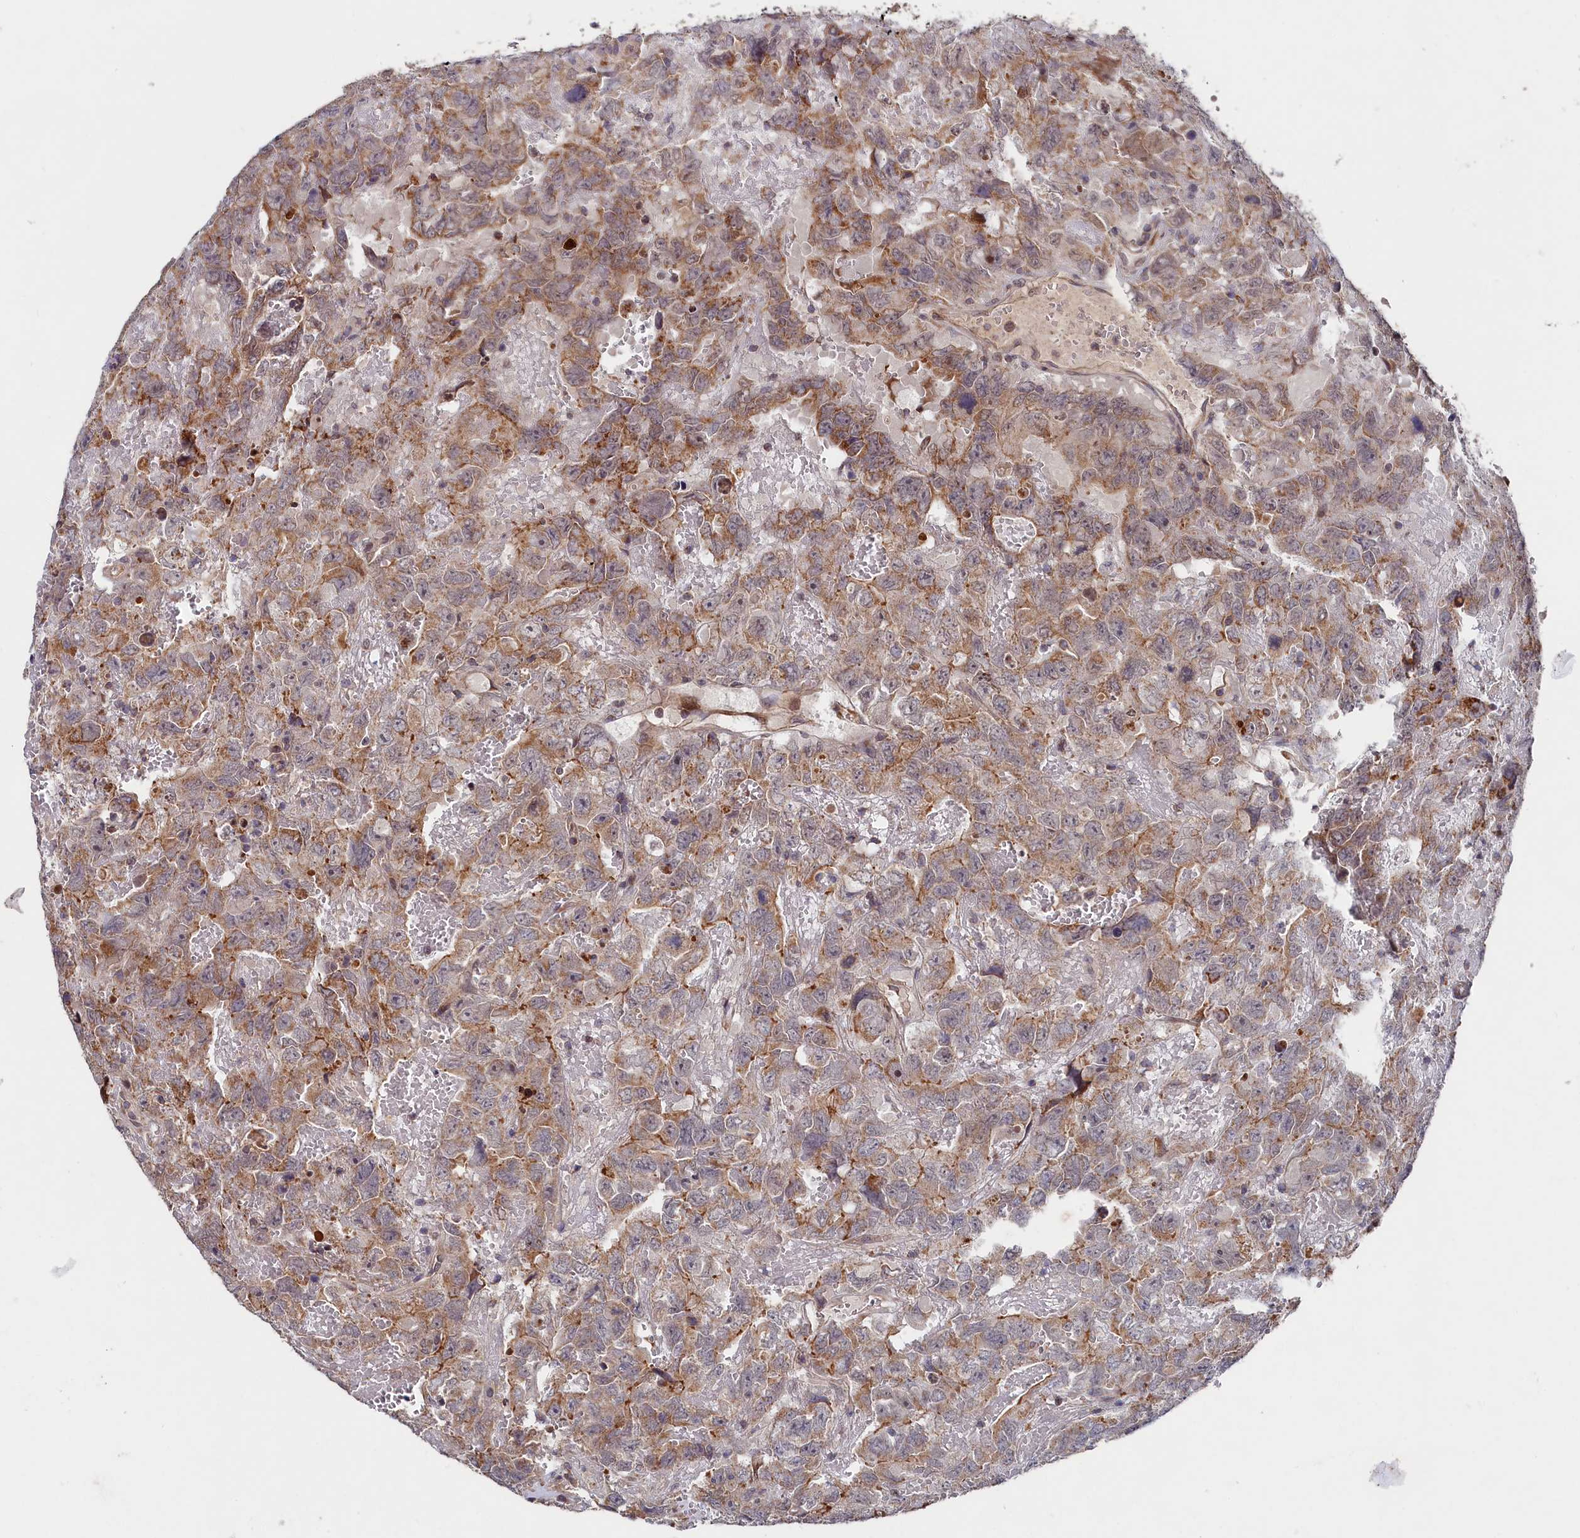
{"staining": {"intensity": "moderate", "quantity": "25%-75%", "location": "cytoplasmic/membranous"}, "tissue": "testis cancer", "cell_type": "Tumor cells", "image_type": "cancer", "snomed": [{"axis": "morphology", "description": "Carcinoma, Embryonal, NOS"}, {"axis": "topography", "description": "Testis"}], "caption": "Embryonal carcinoma (testis) stained for a protein shows moderate cytoplasmic/membranous positivity in tumor cells. (DAB (3,3'-diaminobenzidine) IHC, brown staining for protein, blue staining for nuclei).", "gene": "SUPV3L1", "patient": {"sex": "male", "age": 45}}